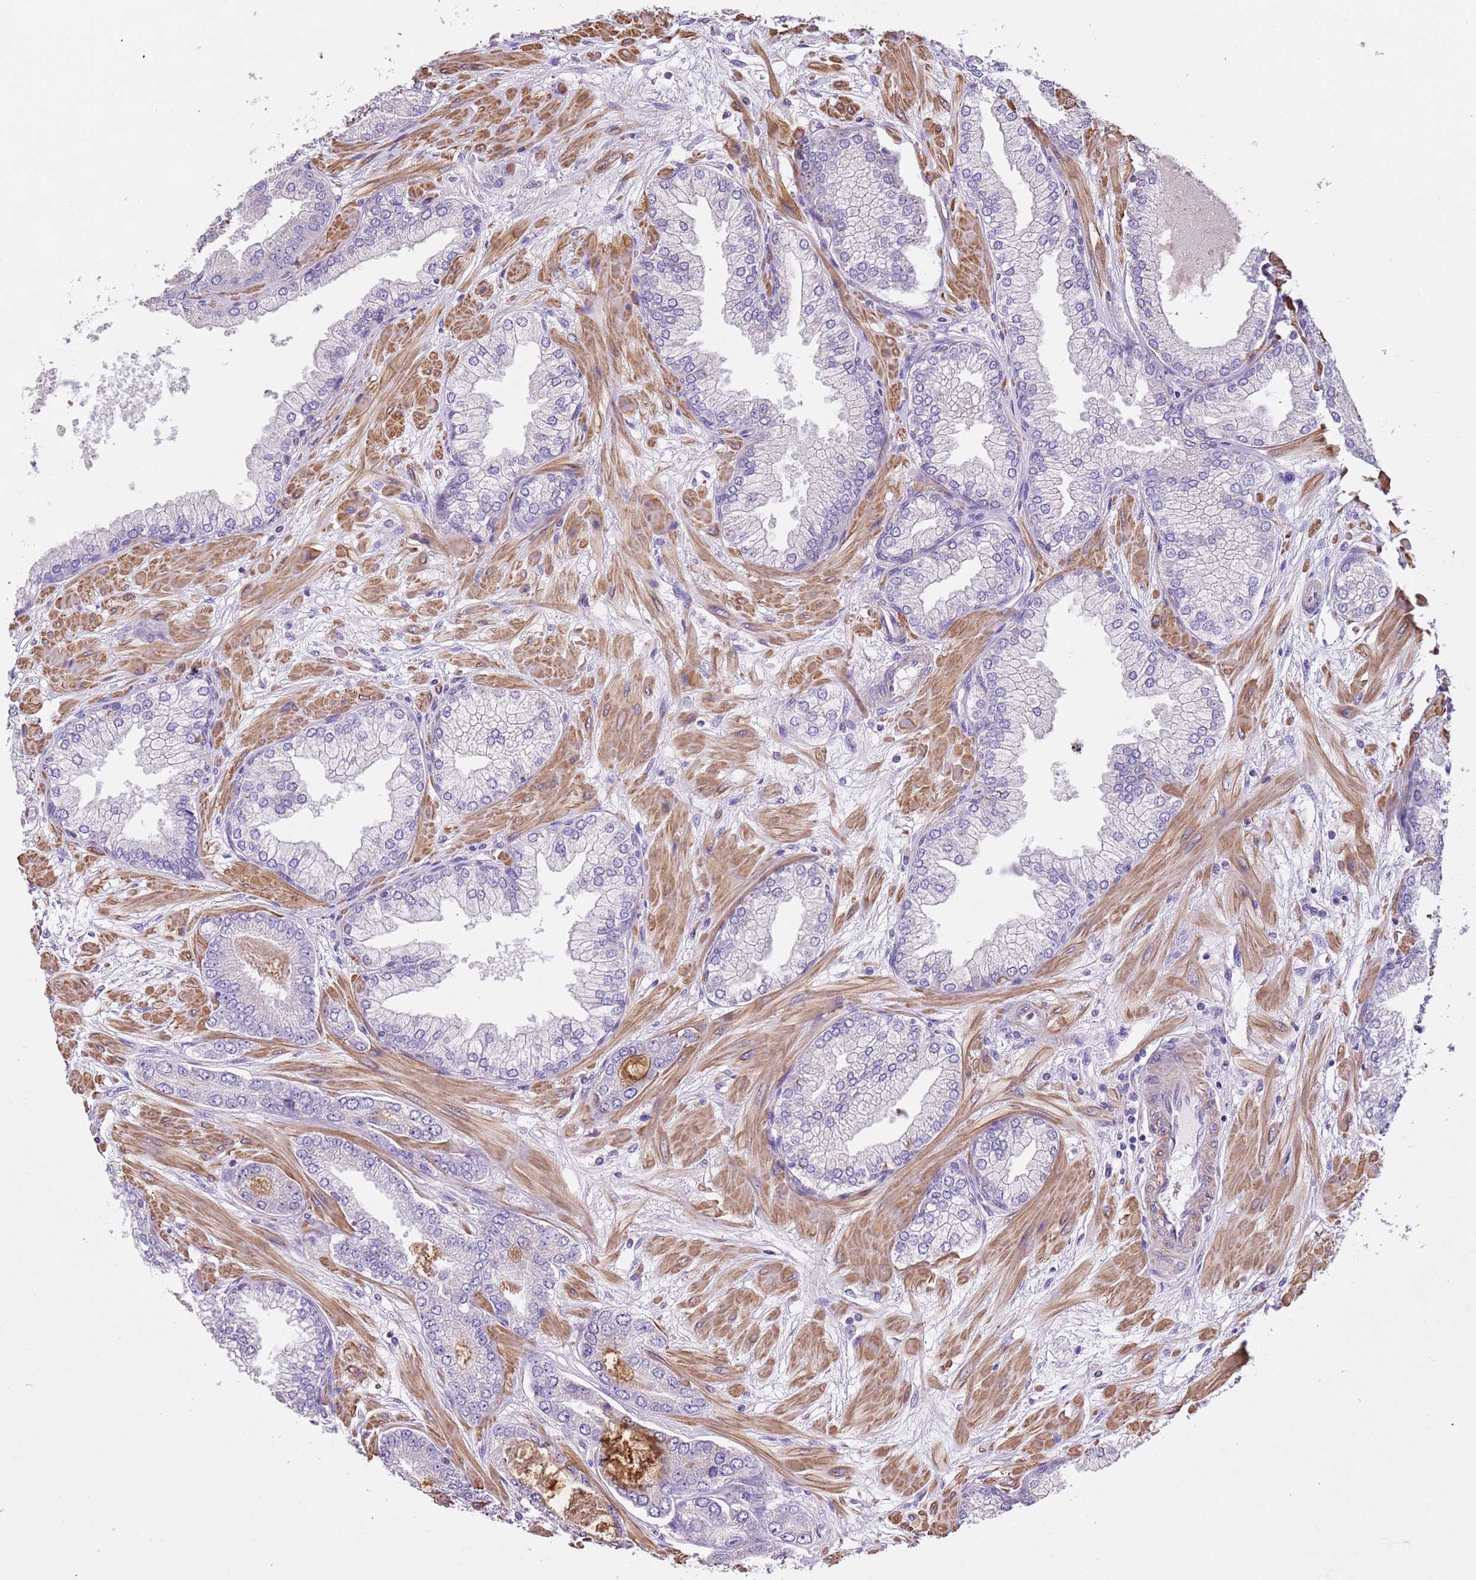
{"staining": {"intensity": "negative", "quantity": "none", "location": "none"}, "tissue": "prostate cancer", "cell_type": "Tumor cells", "image_type": "cancer", "snomed": [{"axis": "morphology", "description": "Adenocarcinoma, Low grade"}, {"axis": "topography", "description": "Prostate"}], "caption": "Photomicrograph shows no protein positivity in tumor cells of prostate cancer tissue.", "gene": "PIGA", "patient": {"sex": "male", "age": 55}}